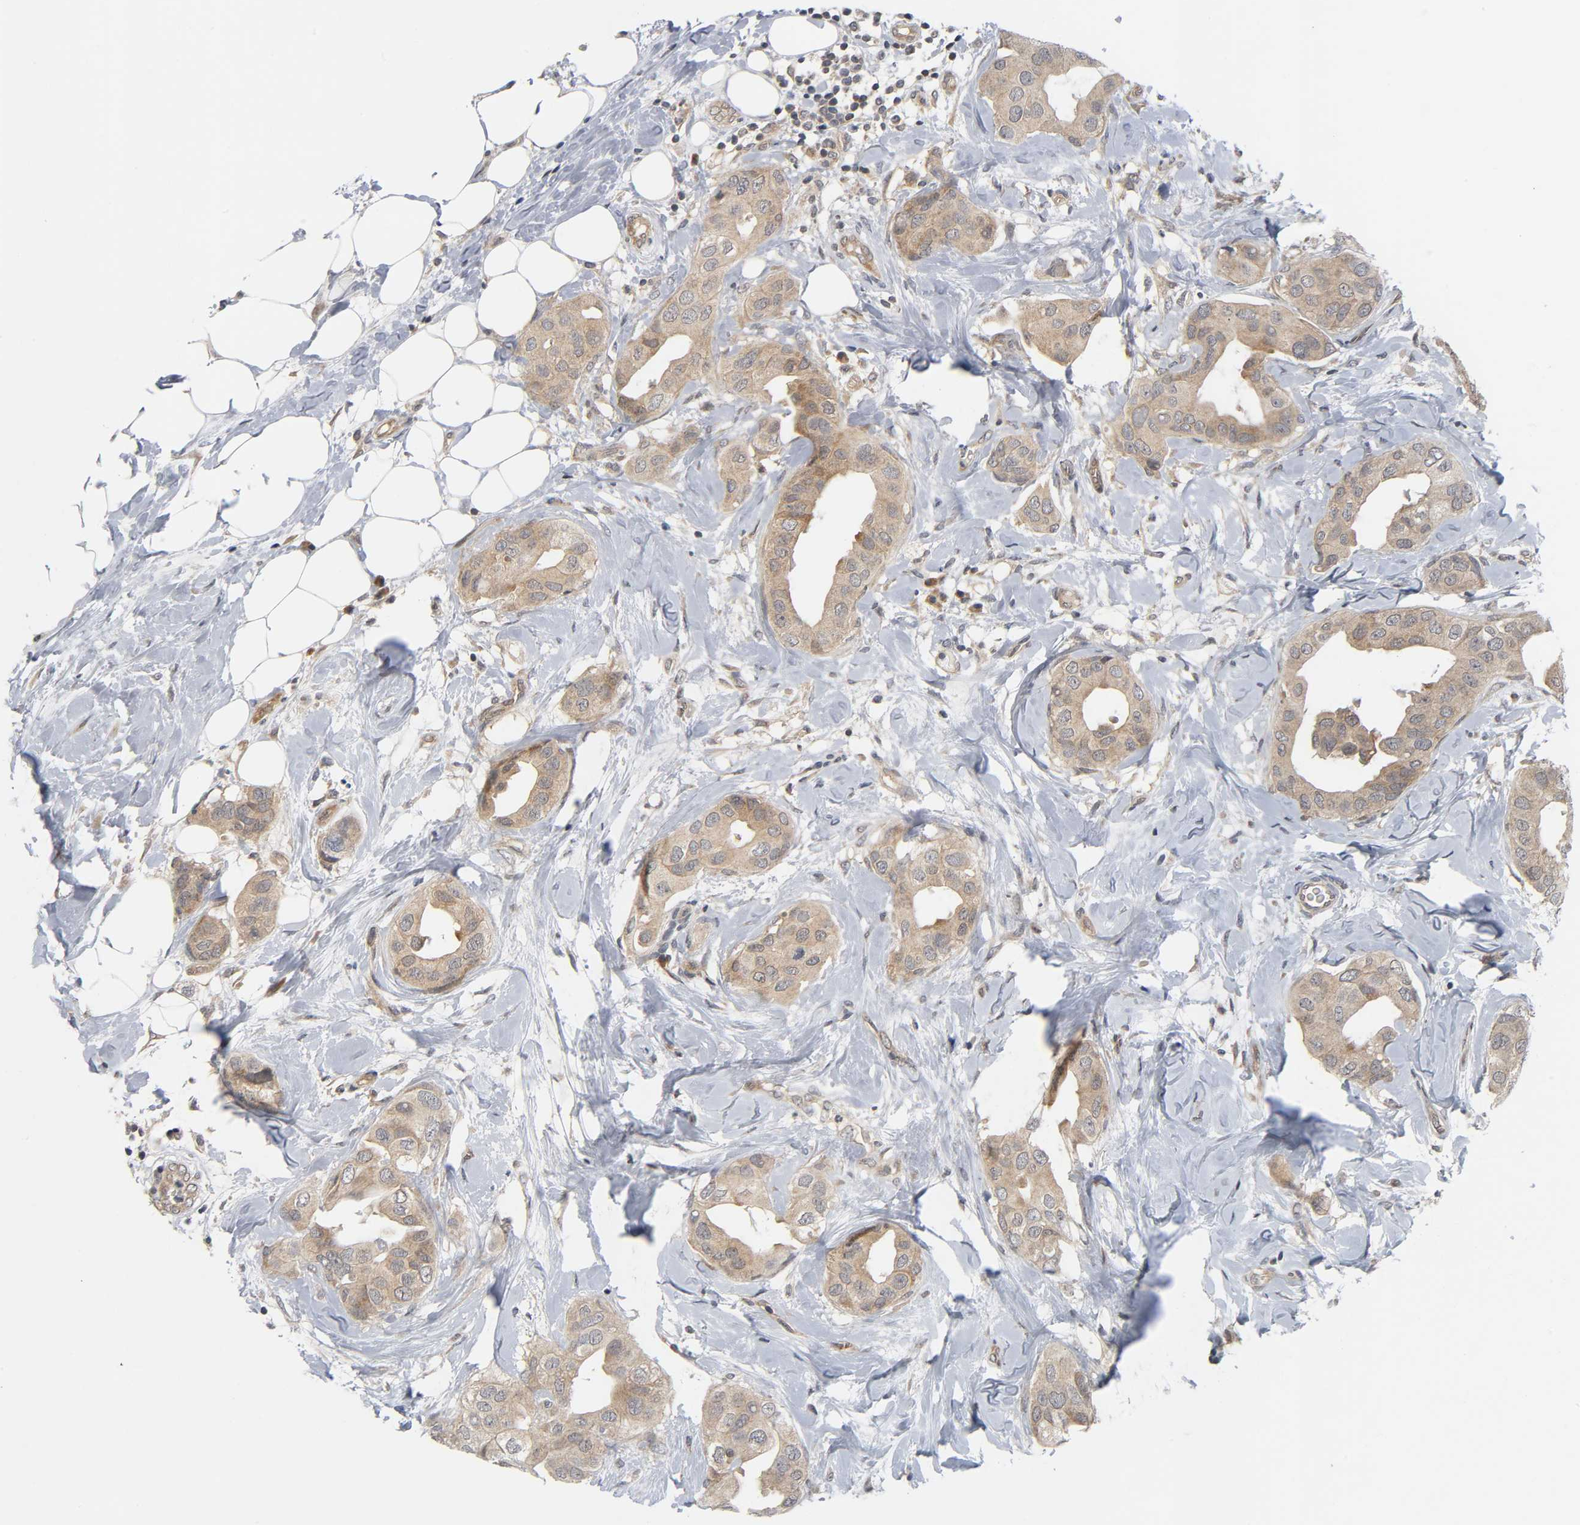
{"staining": {"intensity": "moderate", "quantity": ">75%", "location": "cytoplasmic/membranous"}, "tissue": "breast cancer", "cell_type": "Tumor cells", "image_type": "cancer", "snomed": [{"axis": "morphology", "description": "Duct carcinoma"}, {"axis": "topography", "description": "Breast"}], "caption": "Brown immunohistochemical staining in invasive ductal carcinoma (breast) shows moderate cytoplasmic/membranous expression in approximately >75% of tumor cells.", "gene": "MAPK8", "patient": {"sex": "female", "age": 40}}